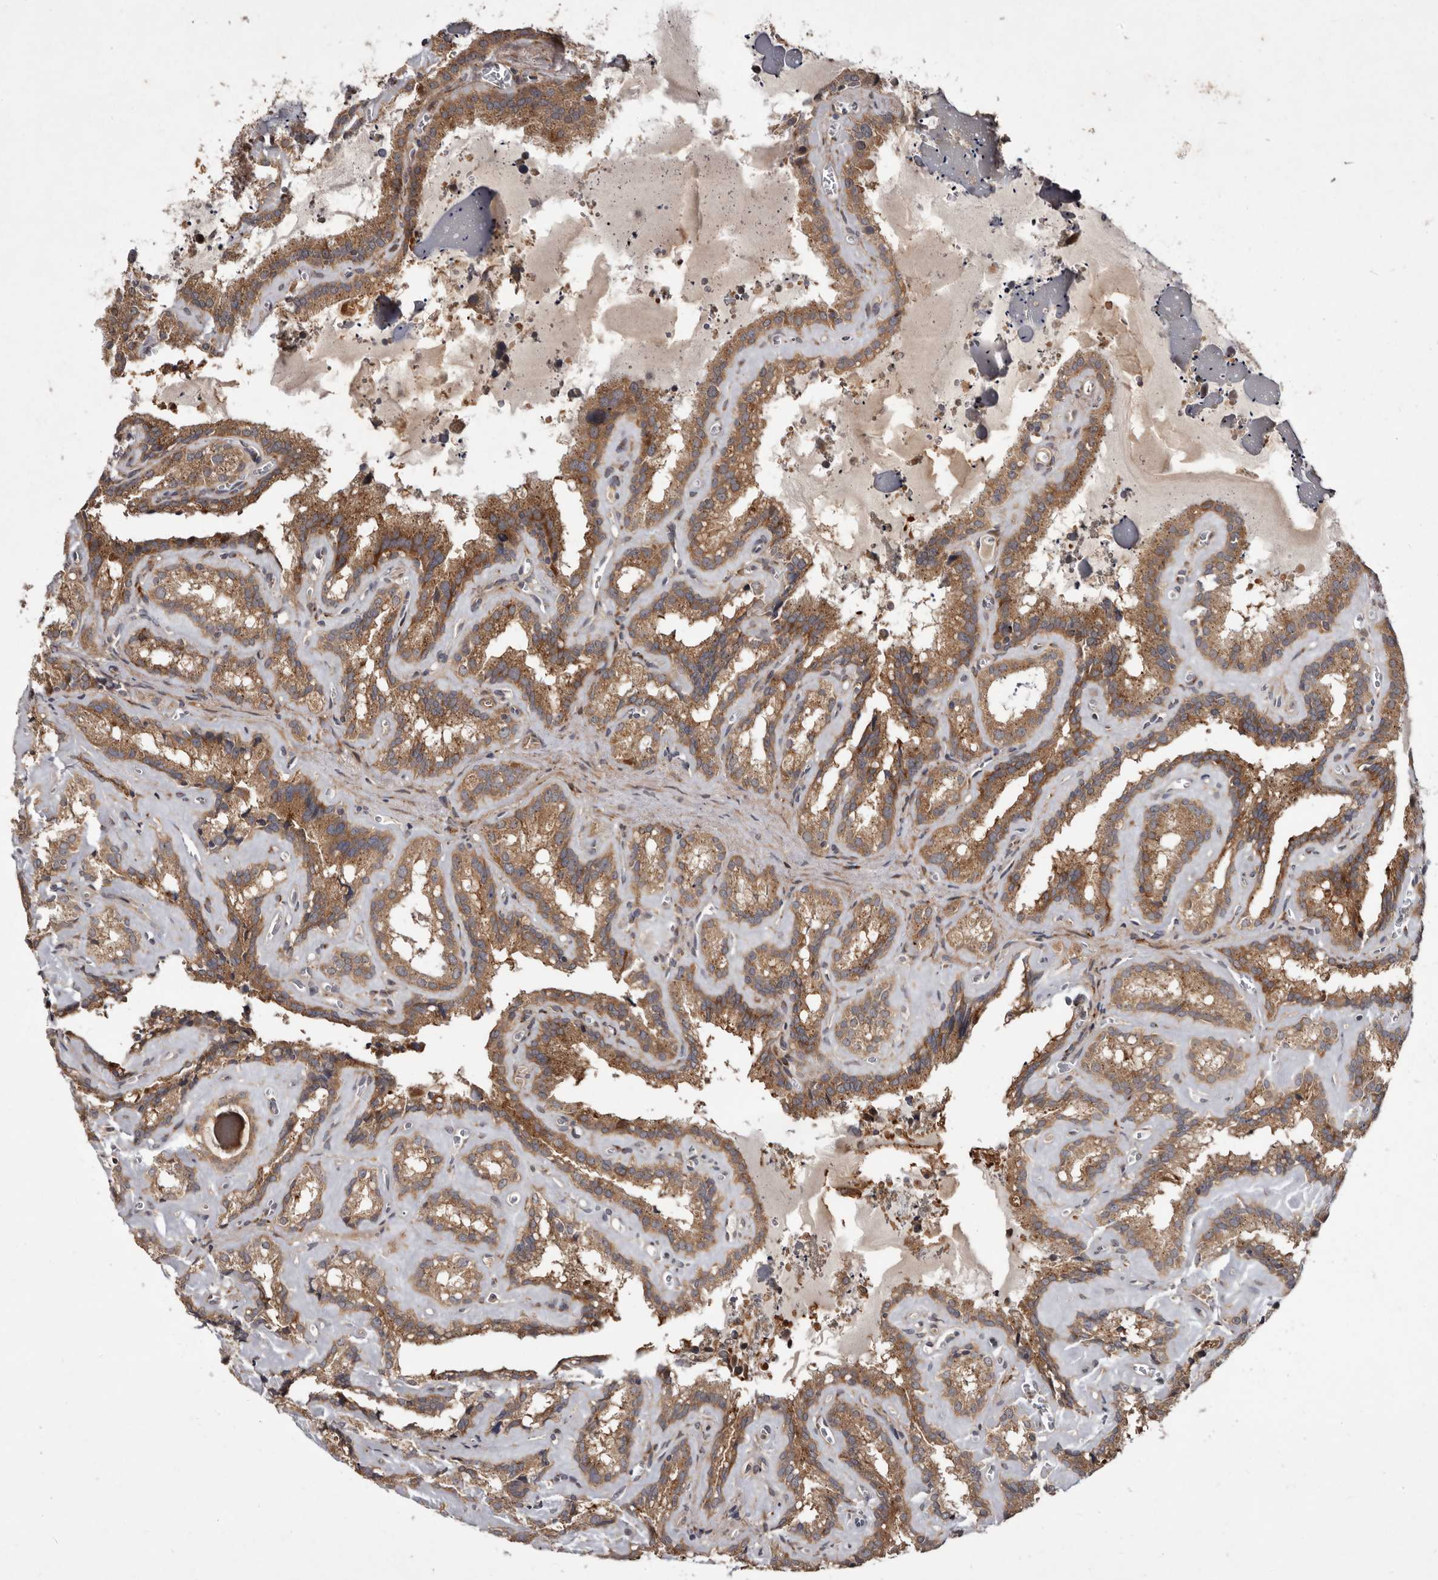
{"staining": {"intensity": "moderate", "quantity": ">75%", "location": "cytoplasmic/membranous"}, "tissue": "seminal vesicle", "cell_type": "Glandular cells", "image_type": "normal", "snomed": [{"axis": "morphology", "description": "Normal tissue, NOS"}, {"axis": "topography", "description": "Prostate"}, {"axis": "topography", "description": "Seminal veicle"}], "caption": "Immunohistochemical staining of normal seminal vesicle exhibits moderate cytoplasmic/membranous protein expression in approximately >75% of glandular cells. (DAB (3,3'-diaminobenzidine) IHC, brown staining for protein, blue staining for nuclei).", "gene": "FLAD1", "patient": {"sex": "male", "age": 59}}